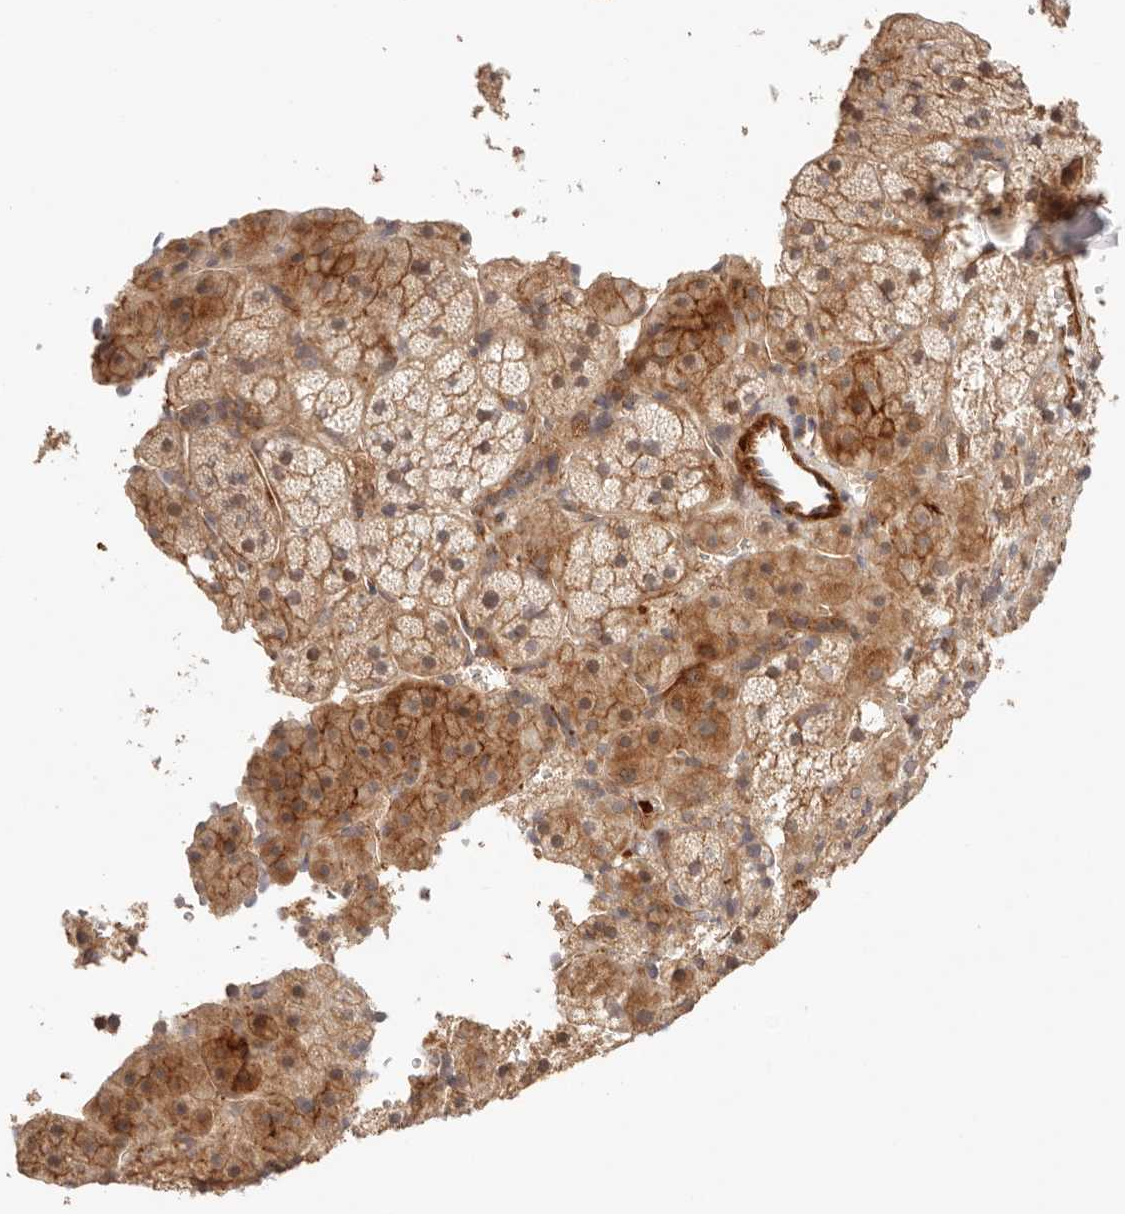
{"staining": {"intensity": "moderate", "quantity": ">75%", "location": "cytoplasmic/membranous"}, "tissue": "adrenal gland", "cell_type": "Glandular cells", "image_type": "normal", "snomed": [{"axis": "morphology", "description": "Normal tissue, NOS"}, {"axis": "topography", "description": "Adrenal gland"}], "caption": "Normal adrenal gland was stained to show a protein in brown. There is medium levels of moderate cytoplasmic/membranous expression in approximately >75% of glandular cells.", "gene": "IL1R2", "patient": {"sex": "female", "age": 44}}